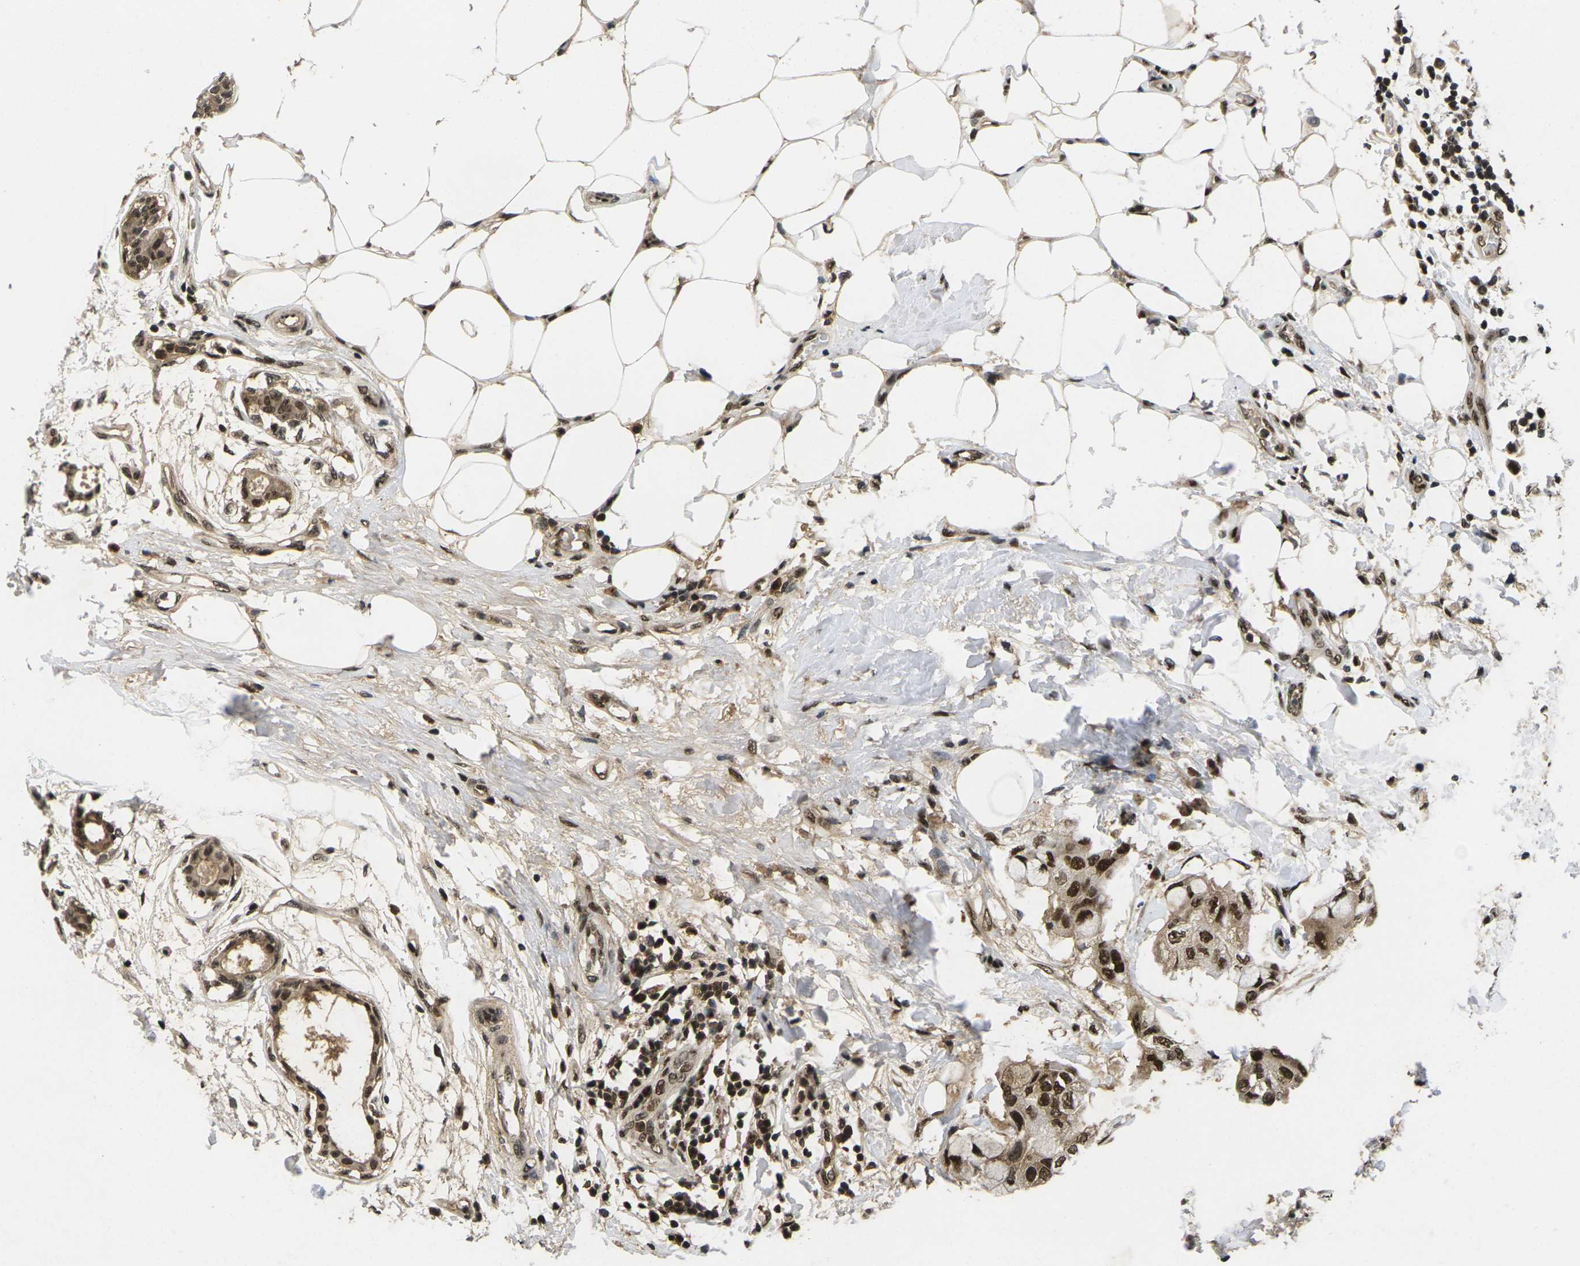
{"staining": {"intensity": "strong", "quantity": ">75%", "location": "nuclear"}, "tissue": "breast cancer", "cell_type": "Tumor cells", "image_type": "cancer", "snomed": [{"axis": "morphology", "description": "Duct carcinoma"}, {"axis": "topography", "description": "Breast"}], "caption": "Protein expression analysis of human intraductal carcinoma (breast) reveals strong nuclear staining in about >75% of tumor cells.", "gene": "GTF2E1", "patient": {"sex": "female", "age": 40}}